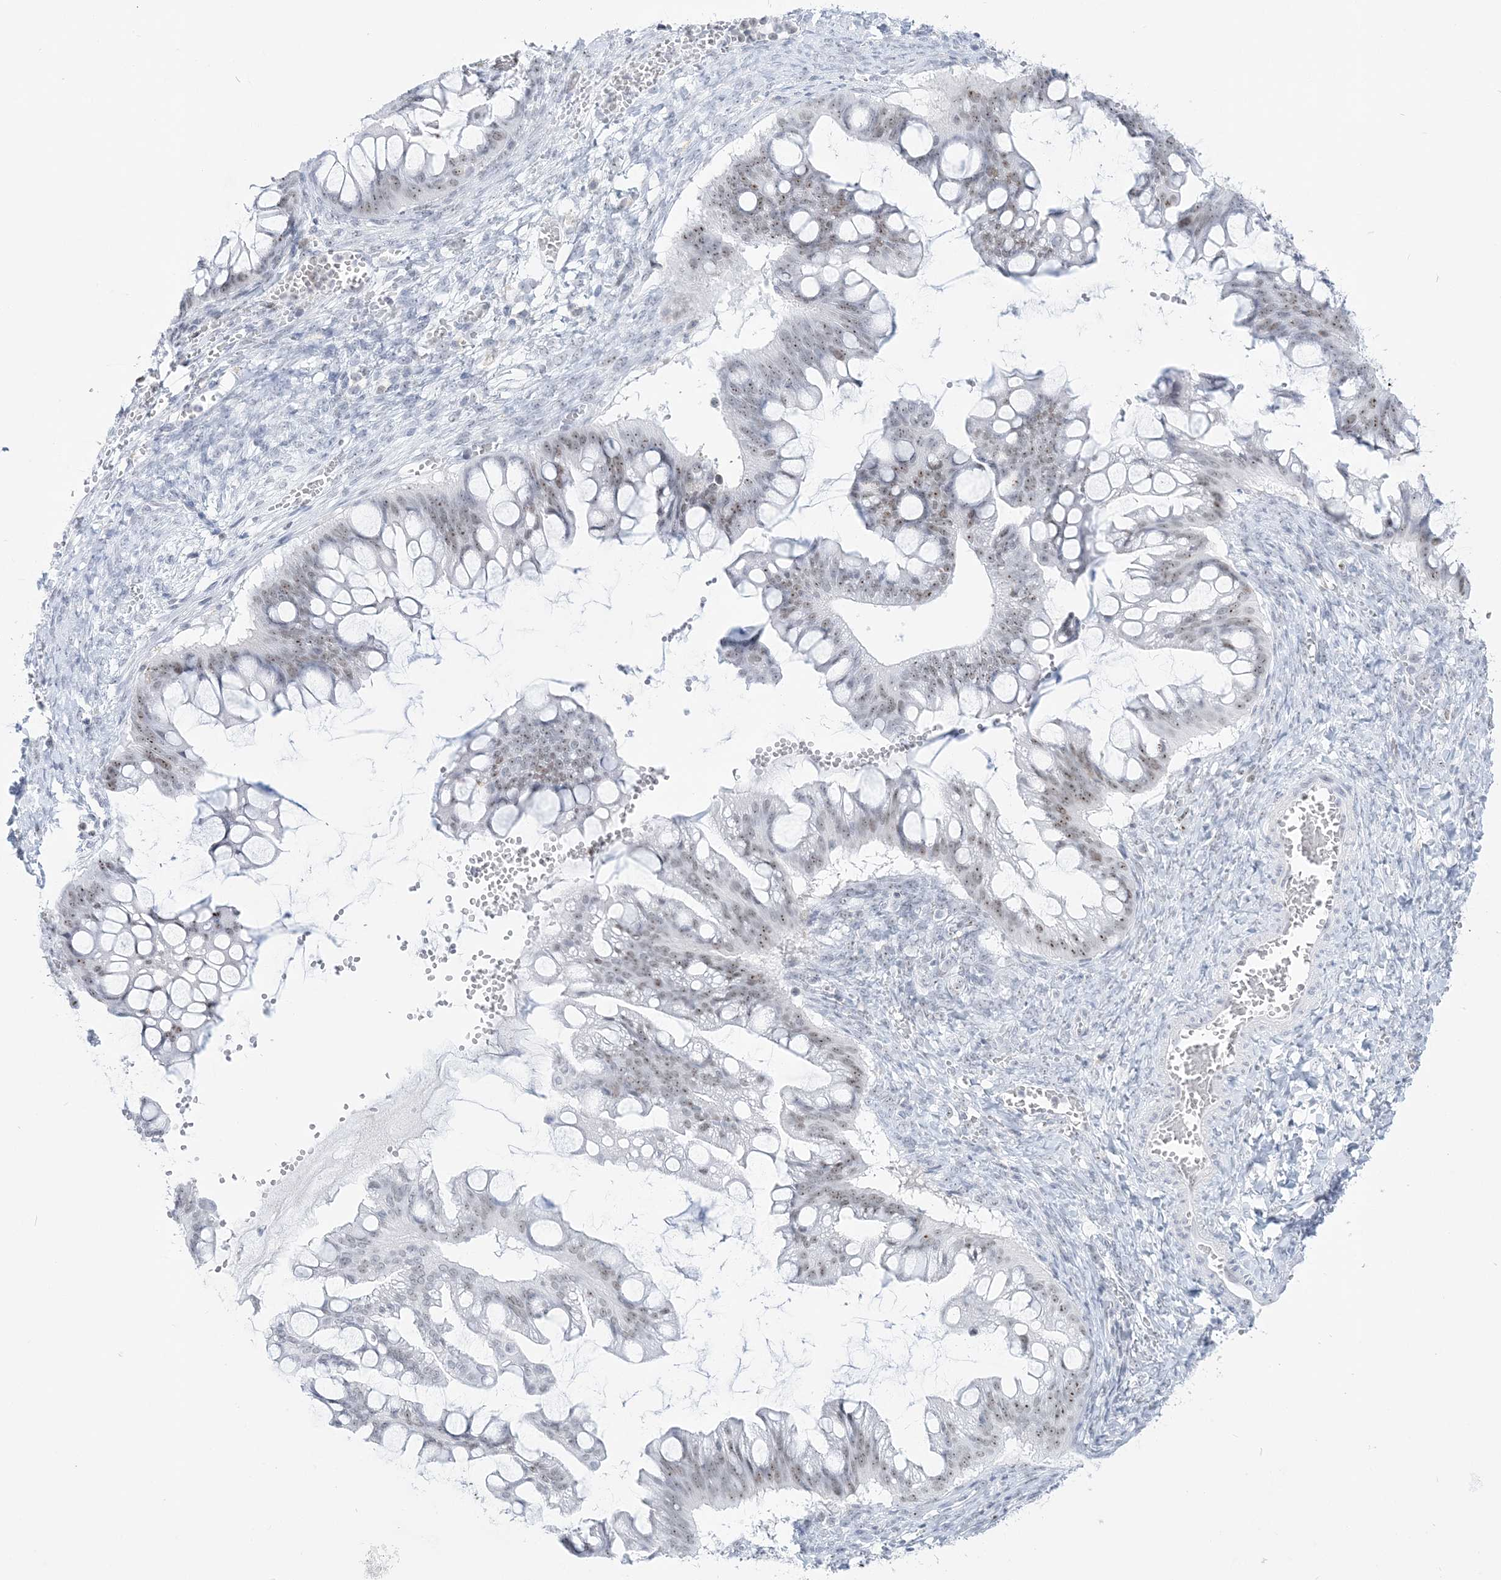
{"staining": {"intensity": "weak", "quantity": "25%-75%", "location": "nuclear"}, "tissue": "ovarian cancer", "cell_type": "Tumor cells", "image_type": "cancer", "snomed": [{"axis": "morphology", "description": "Cystadenocarcinoma, mucinous, NOS"}, {"axis": "topography", "description": "Ovary"}], "caption": "Immunohistochemical staining of mucinous cystadenocarcinoma (ovarian) exhibits weak nuclear protein positivity in approximately 25%-75% of tumor cells. The staining is performed using DAB brown chromogen to label protein expression. The nuclei are counter-stained blue using hematoxylin.", "gene": "DDX21", "patient": {"sex": "female", "age": 73}}